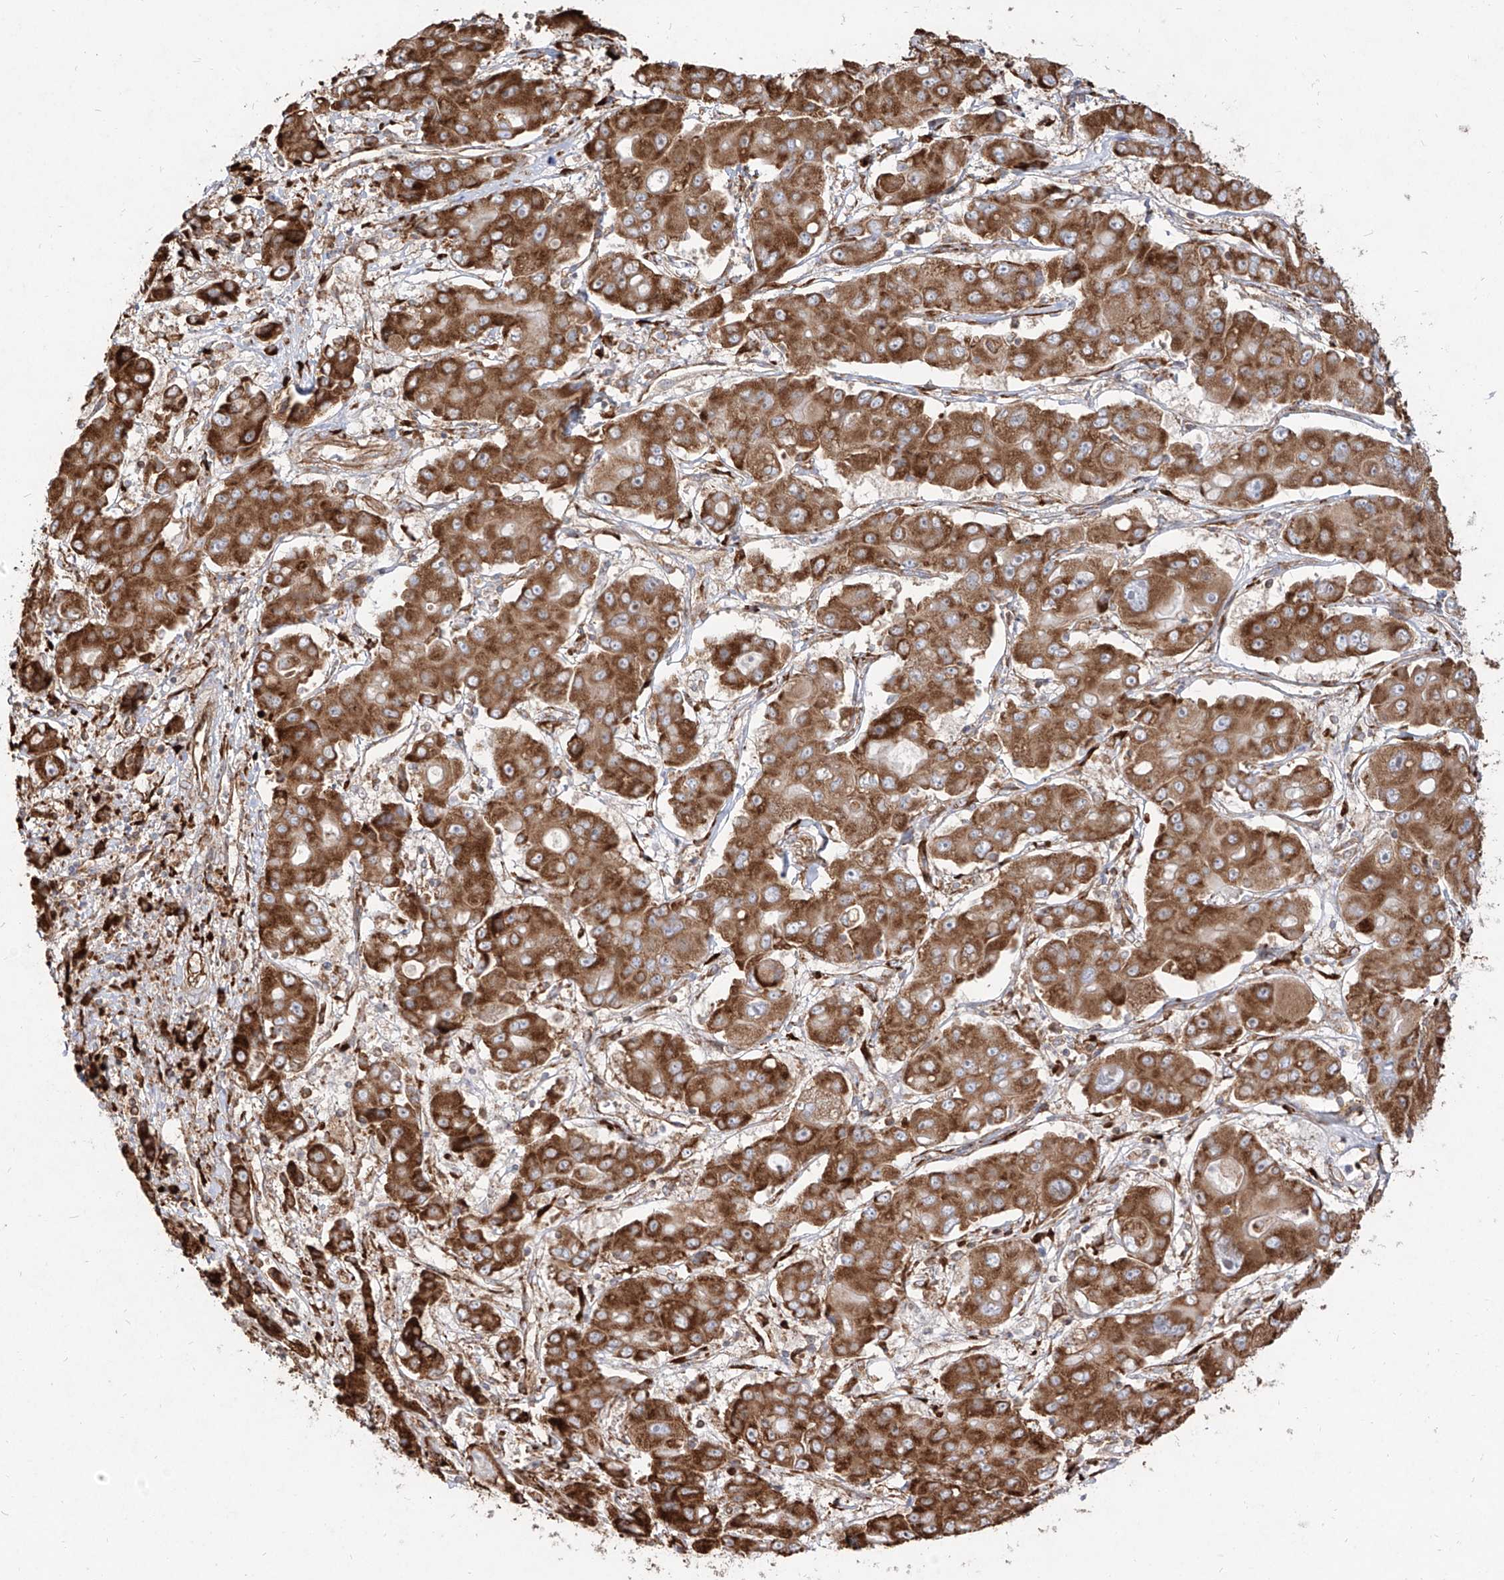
{"staining": {"intensity": "strong", "quantity": ">75%", "location": "cytoplasmic/membranous"}, "tissue": "liver cancer", "cell_type": "Tumor cells", "image_type": "cancer", "snomed": [{"axis": "morphology", "description": "Cholangiocarcinoma"}, {"axis": "topography", "description": "Liver"}], "caption": "Liver cancer was stained to show a protein in brown. There is high levels of strong cytoplasmic/membranous expression in approximately >75% of tumor cells.", "gene": "RPS25", "patient": {"sex": "male", "age": 67}}